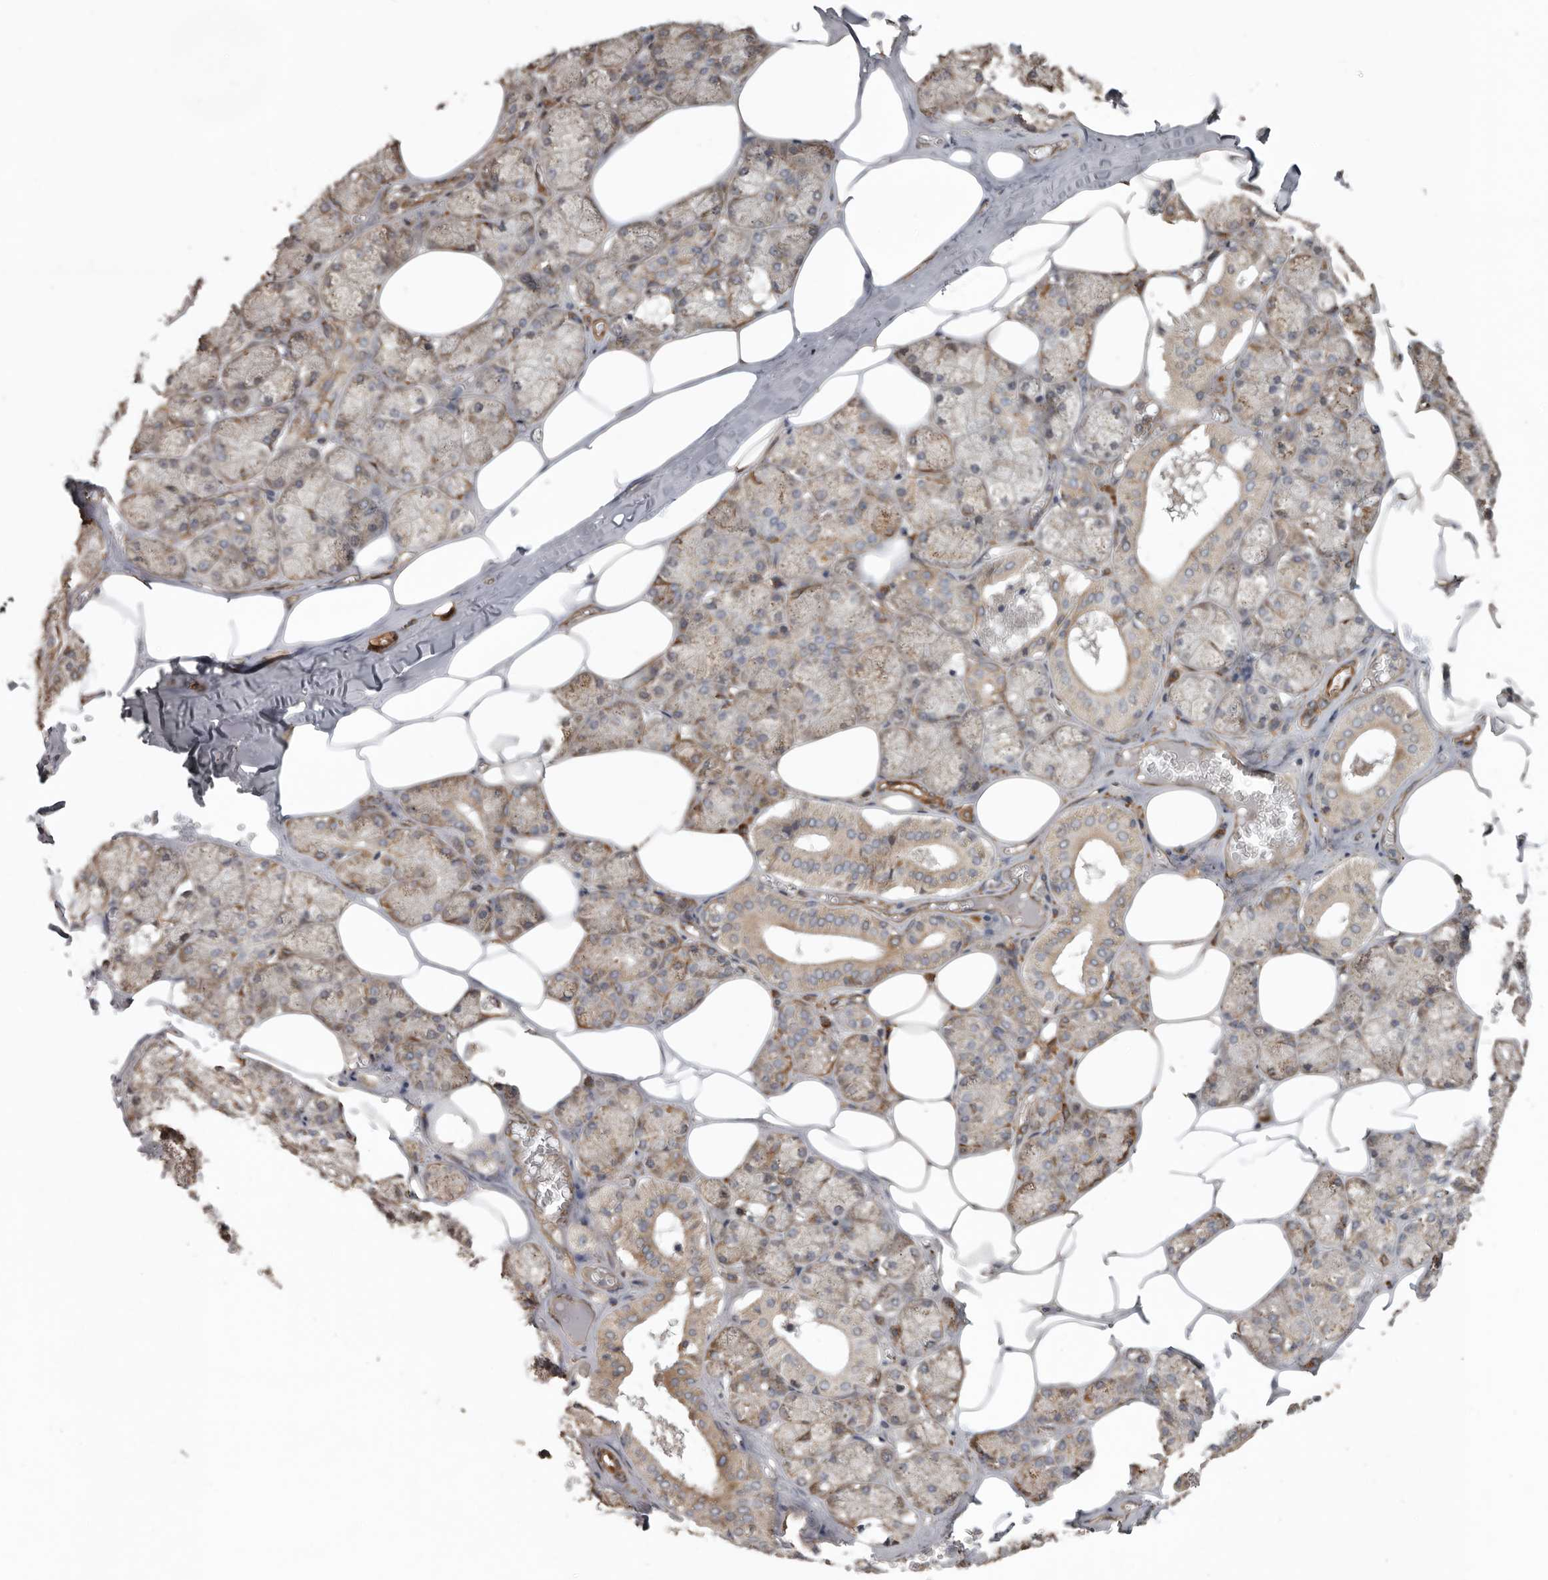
{"staining": {"intensity": "moderate", "quantity": ">75%", "location": "cytoplasmic/membranous"}, "tissue": "salivary gland", "cell_type": "Glandular cells", "image_type": "normal", "snomed": [{"axis": "morphology", "description": "Normal tissue, NOS"}, {"axis": "topography", "description": "Salivary gland"}], "caption": "Immunohistochemistry (IHC) (DAB) staining of unremarkable salivary gland reveals moderate cytoplasmic/membranous protein expression in about >75% of glandular cells.", "gene": "CEP350", "patient": {"sex": "male", "age": 62}}